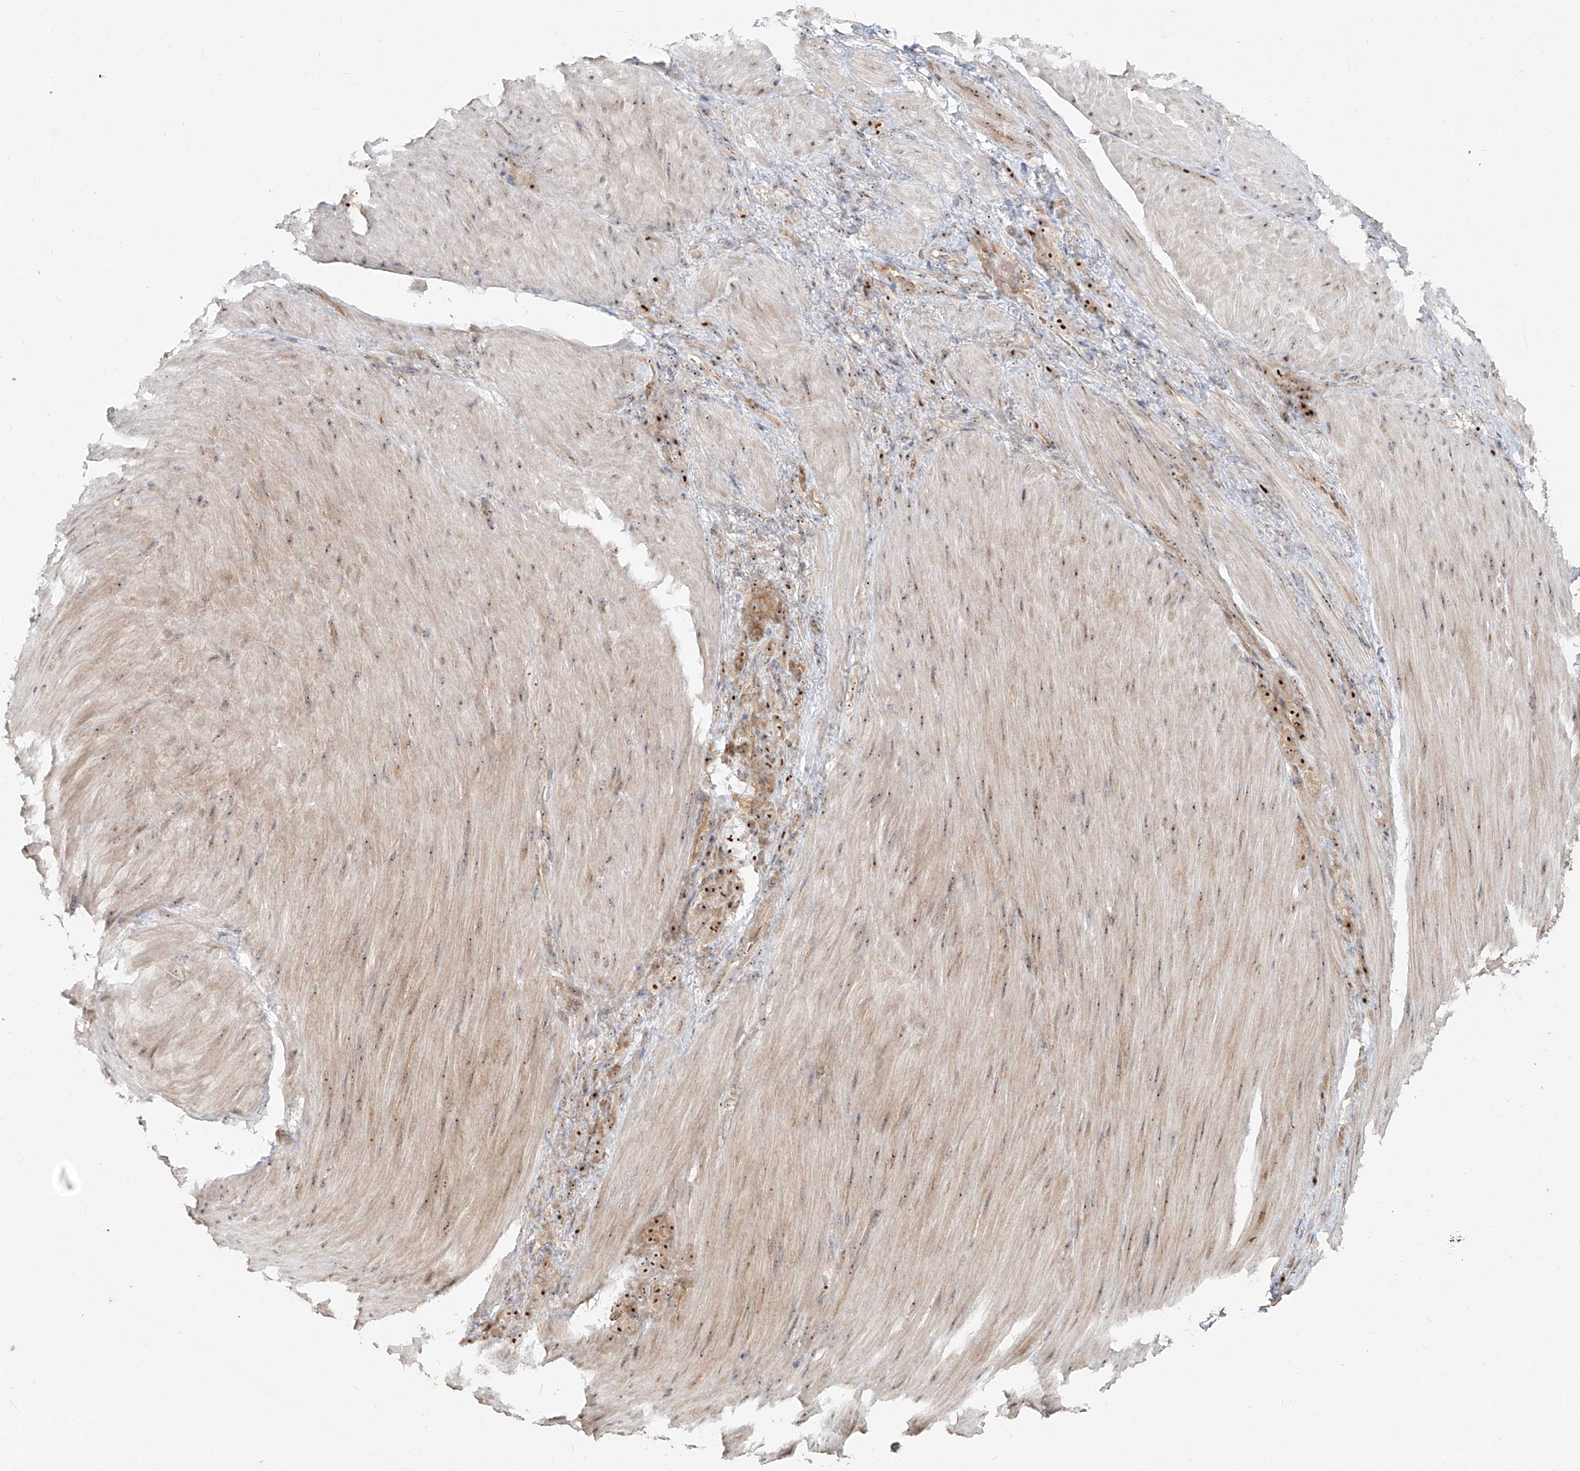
{"staining": {"intensity": "moderate", "quantity": ">75%", "location": "cytoplasmic/membranous,nuclear"}, "tissue": "stomach cancer", "cell_type": "Tumor cells", "image_type": "cancer", "snomed": [{"axis": "morphology", "description": "Normal tissue, NOS"}, {"axis": "morphology", "description": "Adenocarcinoma, NOS"}, {"axis": "topography", "description": "Stomach"}], "caption": "A micrograph of adenocarcinoma (stomach) stained for a protein demonstrates moderate cytoplasmic/membranous and nuclear brown staining in tumor cells. (DAB IHC, brown staining for protein, blue staining for nuclei).", "gene": "BYSL", "patient": {"sex": "male", "age": 82}}